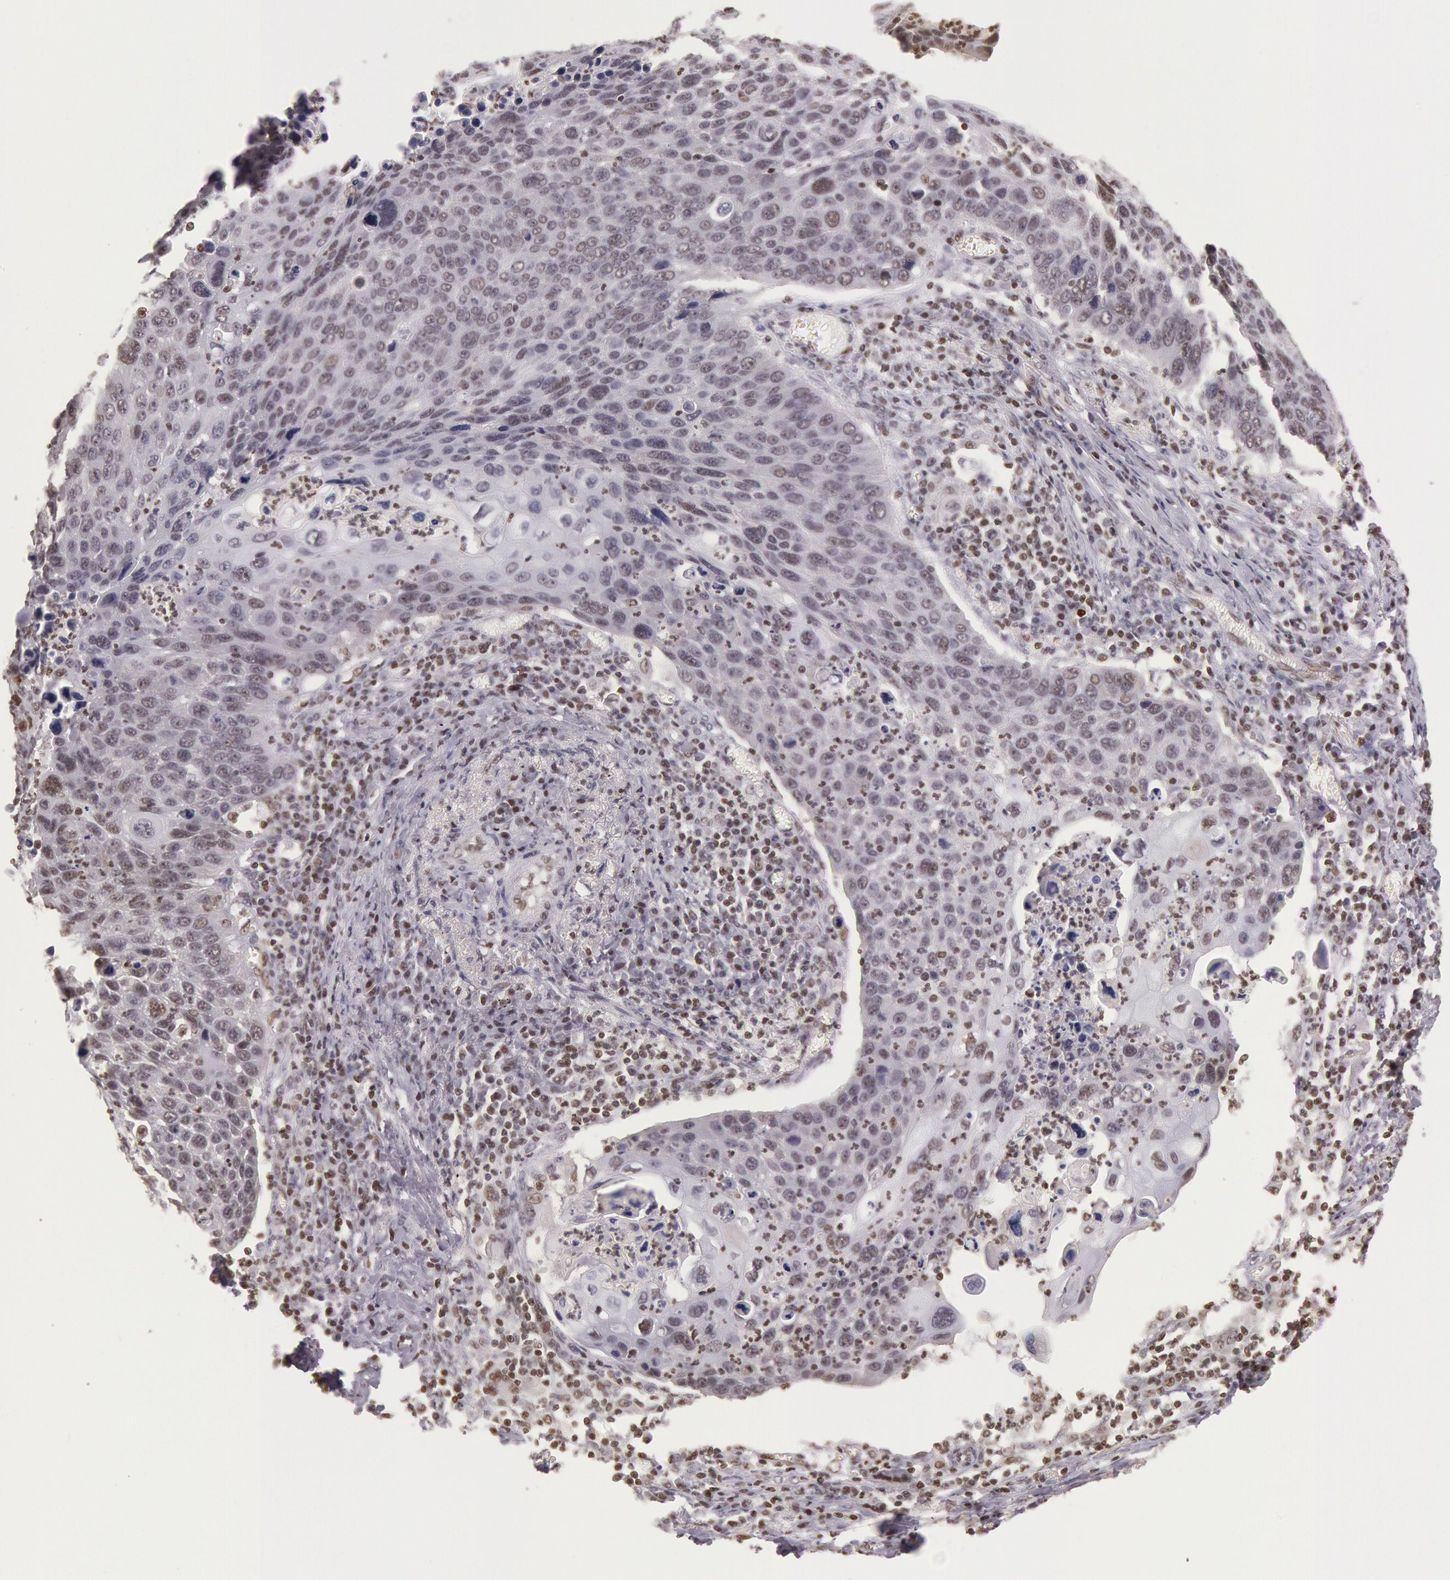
{"staining": {"intensity": "weak", "quantity": "25%-75%", "location": "nuclear"}, "tissue": "lung cancer", "cell_type": "Tumor cells", "image_type": "cancer", "snomed": [{"axis": "morphology", "description": "Squamous cell carcinoma, NOS"}, {"axis": "topography", "description": "Lung"}], "caption": "IHC photomicrograph of human lung cancer (squamous cell carcinoma) stained for a protein (brown), which exhibits low levels of weak nuclear expression in about 25%-75% of tumor cells.", "gene": "ESS2", "patient": {"sex": "male", "age": 68}}